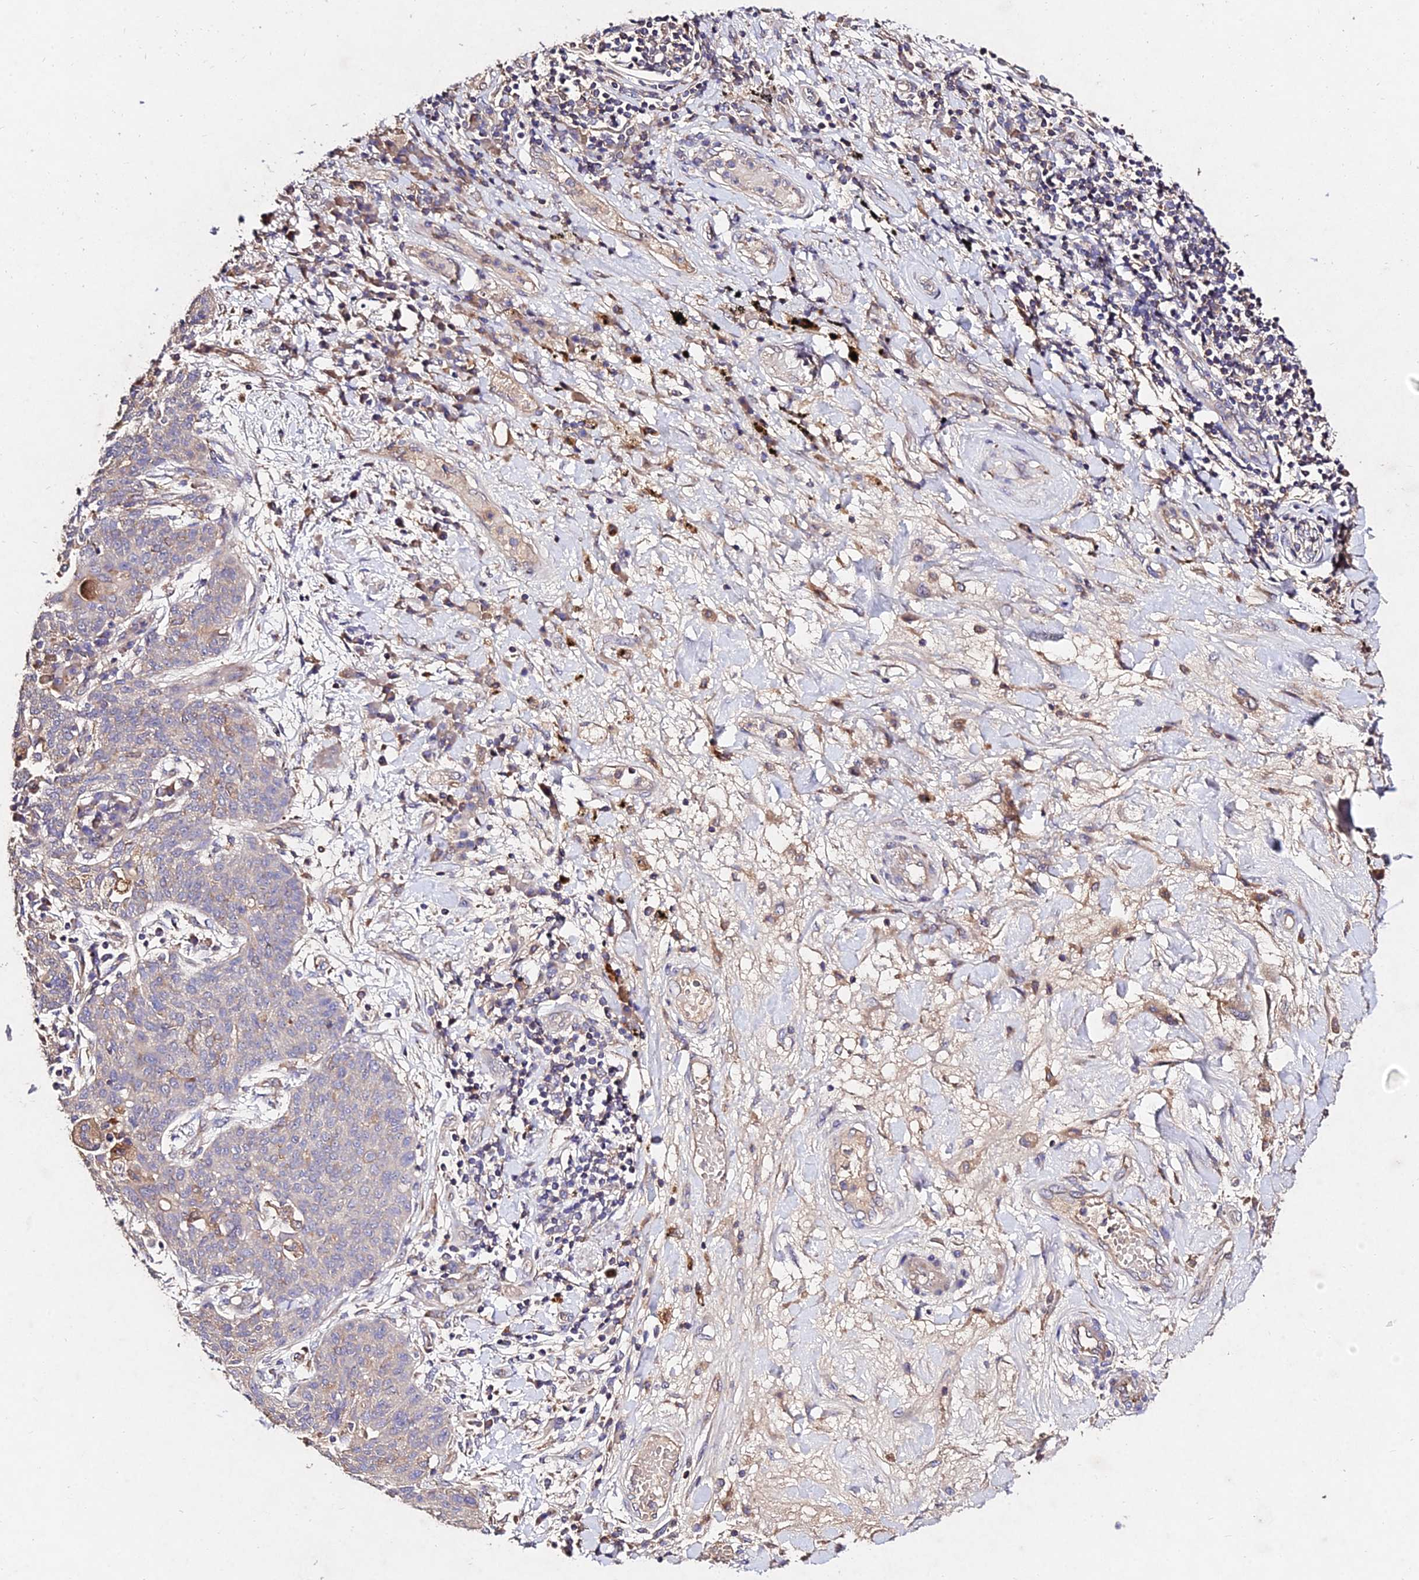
{"staining": {"intensity": "negative", "quantity": "none", "location": "none"}, "tissue": "lung cancer", "cell_type": "Tumor cells", "image_type": "cancer", "snomed": [{"axis": "morphology", "description": "Squamous cell carcinoma, NOS"}, {"axis": "topography", "description": "Lung"}], "caption": "This is a photomicrograph of IHC staining of lung cancer, which shows no staining in tumor cells. (Brightfield microscopy of DAB immunohistochemistry (IHC) at high magnification).", "gene": "AP3M2", "patient": {"sex": "female", "age": 70}}